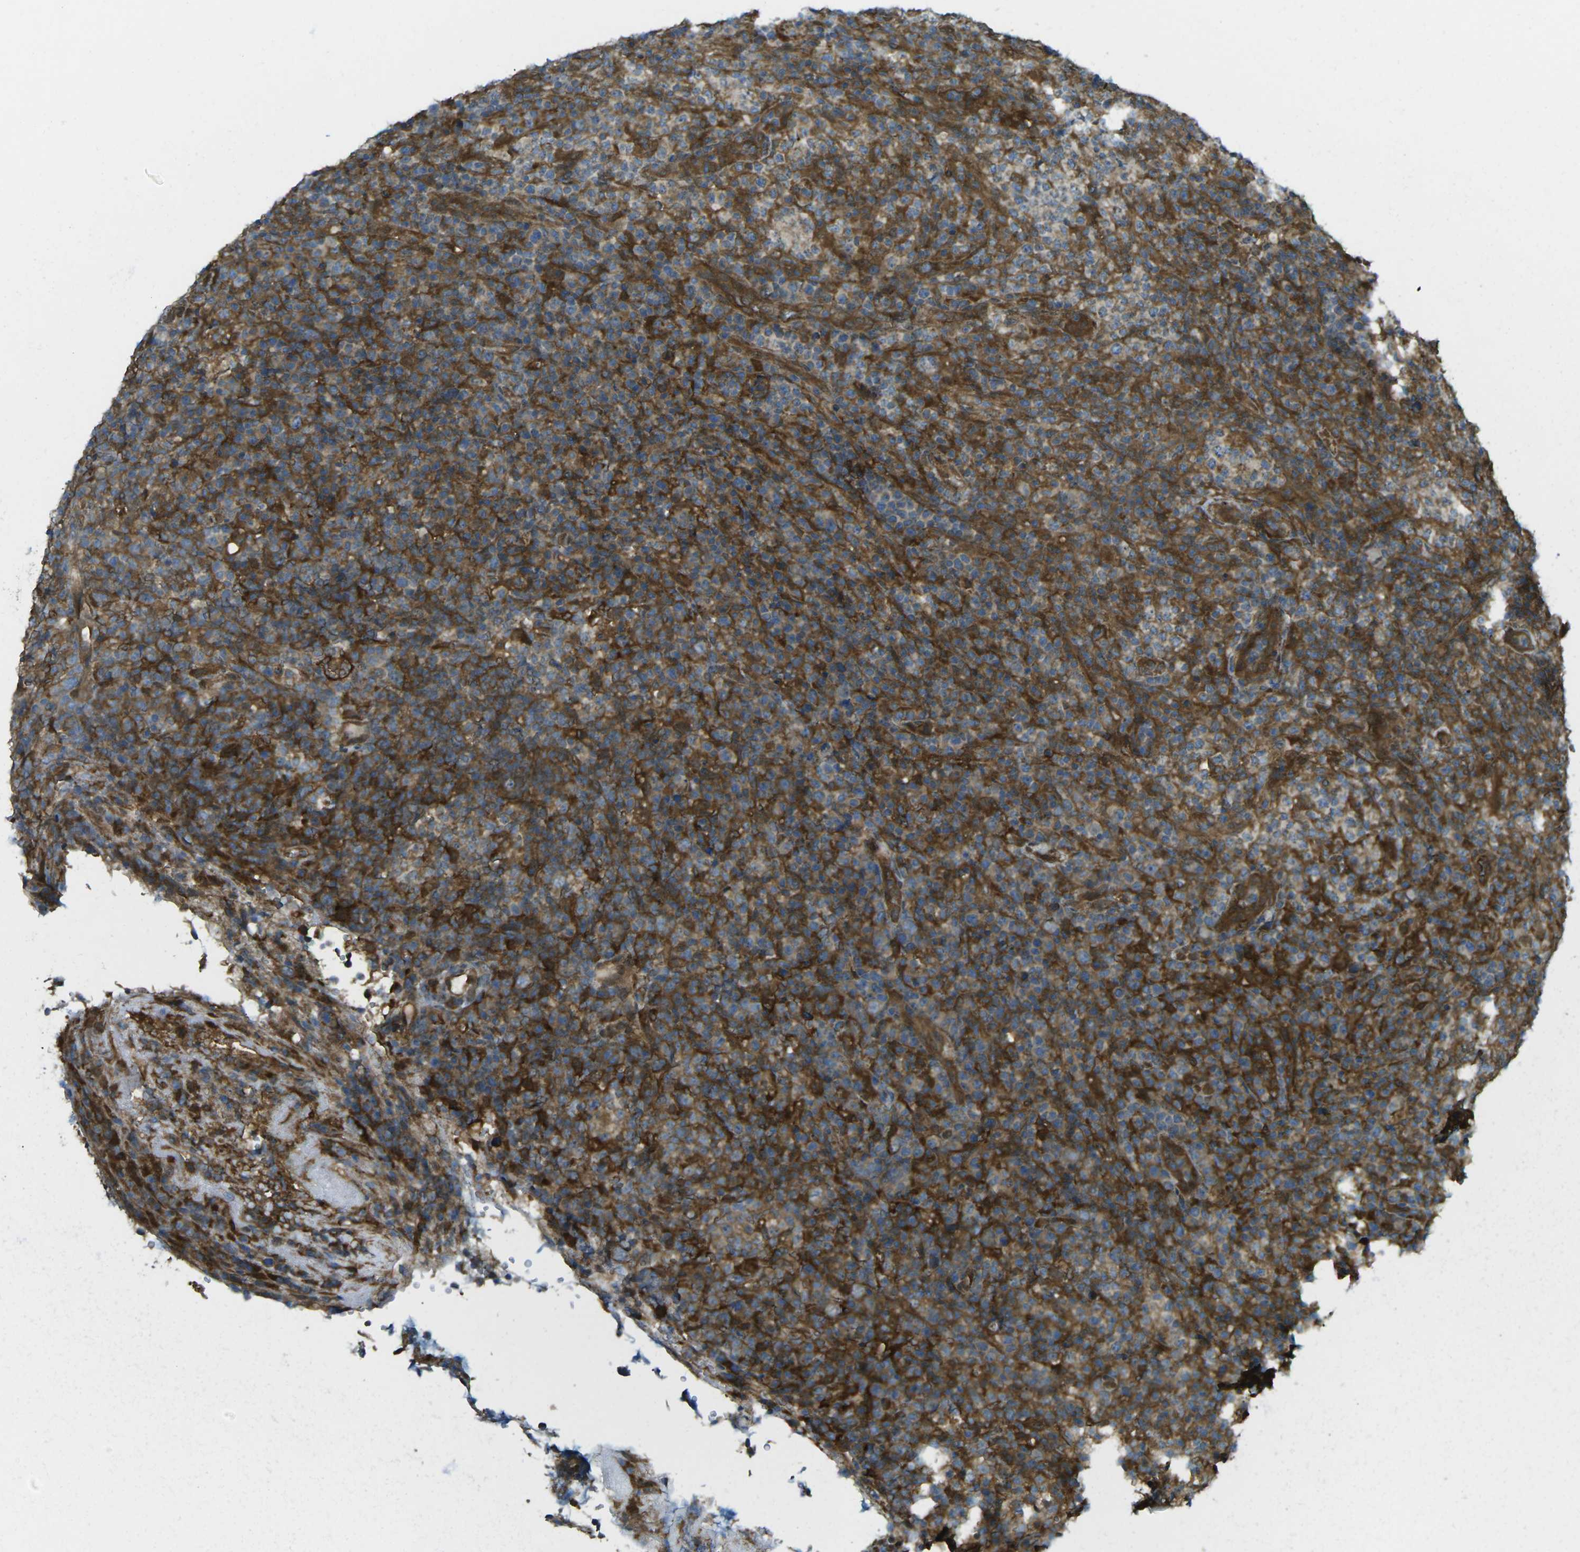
{"staining": {"intensity": "moderate", "quantity": "25%-75%", "location": "cytoplasmic/membranous"}, "tissue": "lymphoma", "cell_type": "Tumor cells", "image_type": "cancer", "snomed": [{"axis": "morphology", "description": "Malignant lymphoma, non-Hodgkin's type, High grade"}, {"axis": "topography", "description": "Lymph node"}], "caption": "Protein staining of lymphoma tissue demonstrates moderate cytoplasmic/membranous positivity in approximately 25%-75% of tumor cells.", "gene": "CHMP3", "patient": {"sex": "female", "age": 76}}